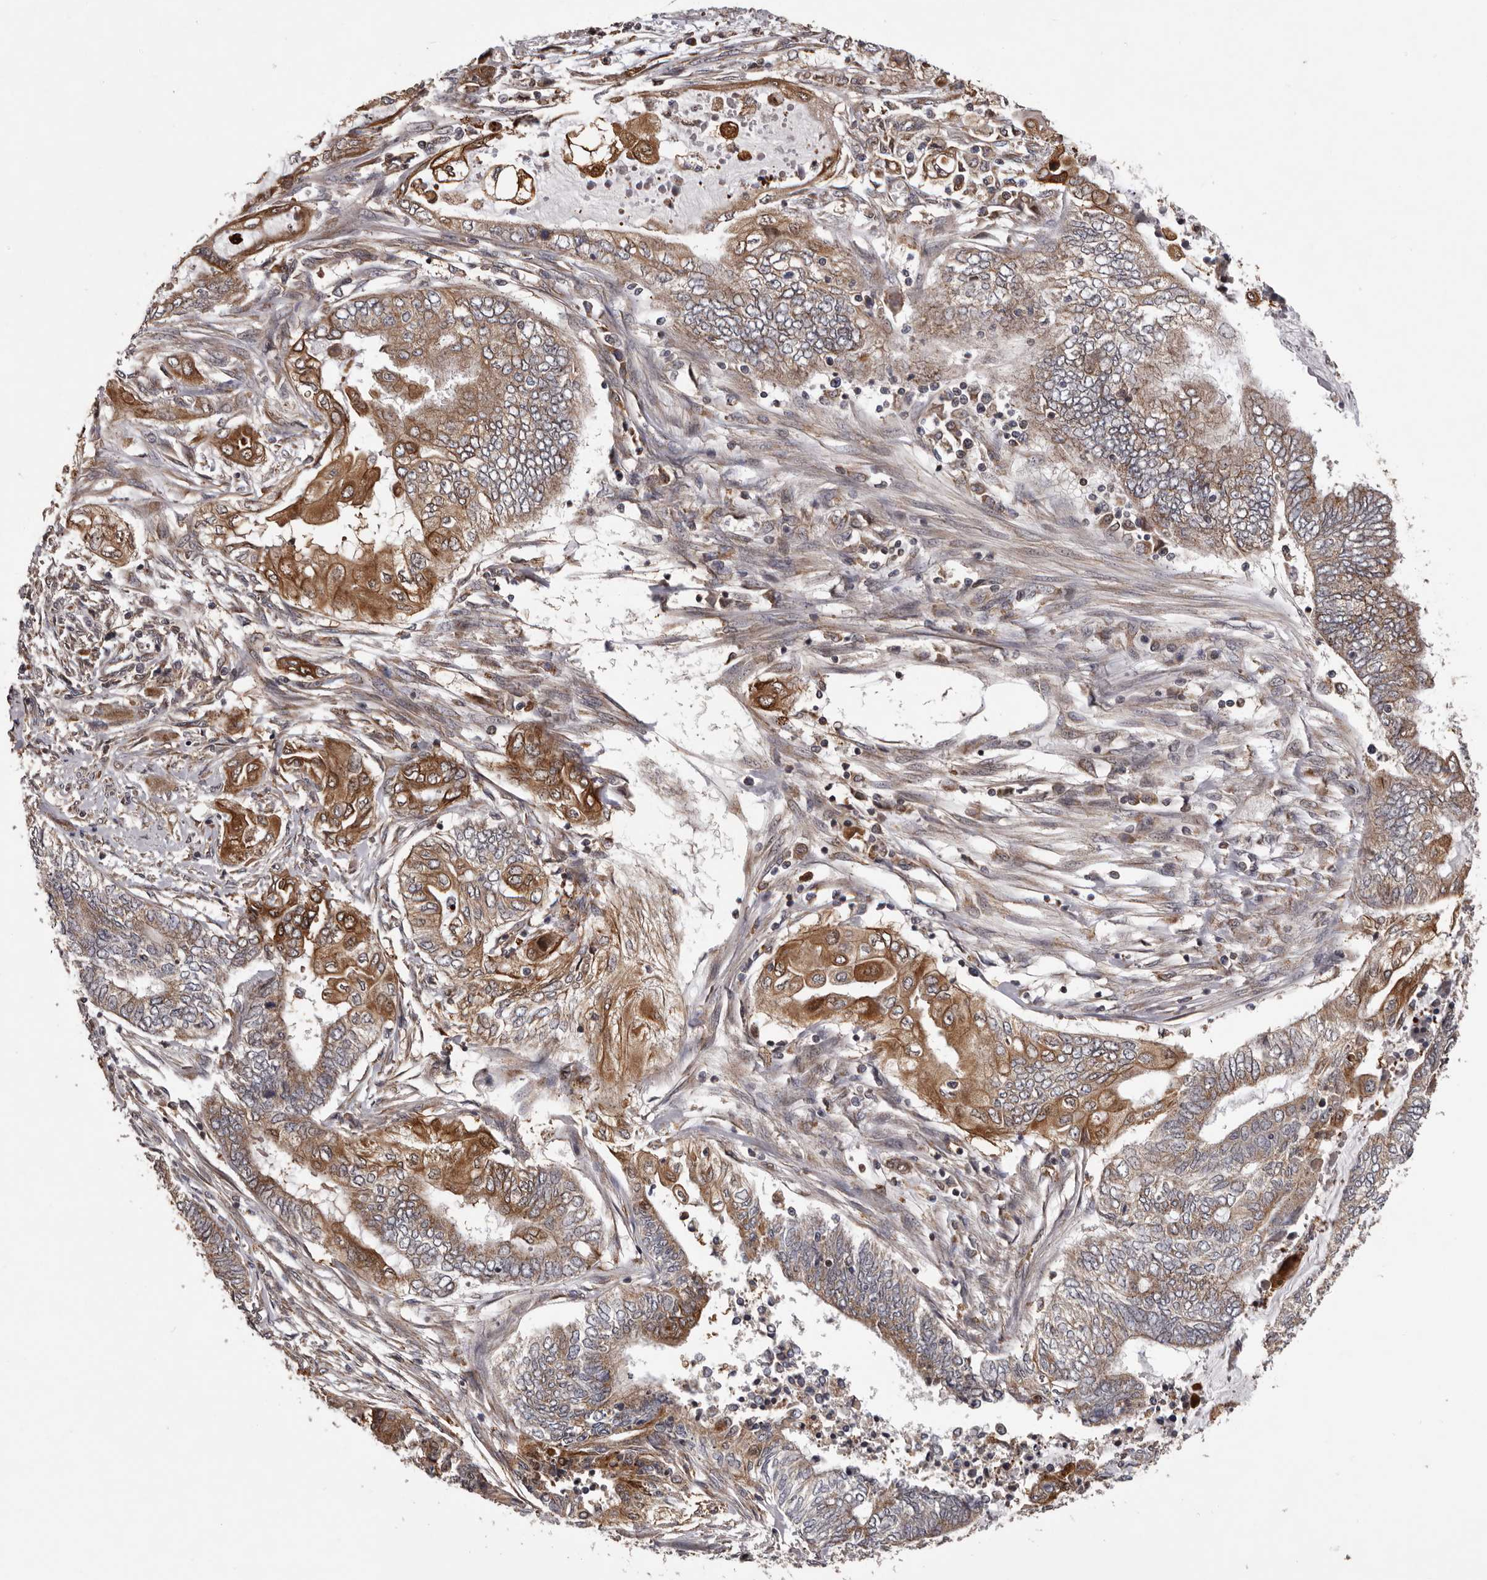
{"staining": {"intensity": "moderate", "quantity": "25%-75%", "location": "cytoplasmic/membranous"}, "tissue": "endometrial cancer", "cell_type": "Tumor cells", "image_type": "cancer", "snomed": [{"axis": "morphology", "description": "Adenocarcinoma, NOS"}, {"axis": "topography", "description": "Uterus"}, {"axis": "topography", "description": "Endometrium"}], "caption": "Adenocarcinoma (endometrial) was stained to show a protein in brown. There is medium levels of moderate cytoplasmic/membranous expression in about 25%-75% of tumor cells.", "gene": "GADD45B", "patient": {"sex": "female", "age": 70}}